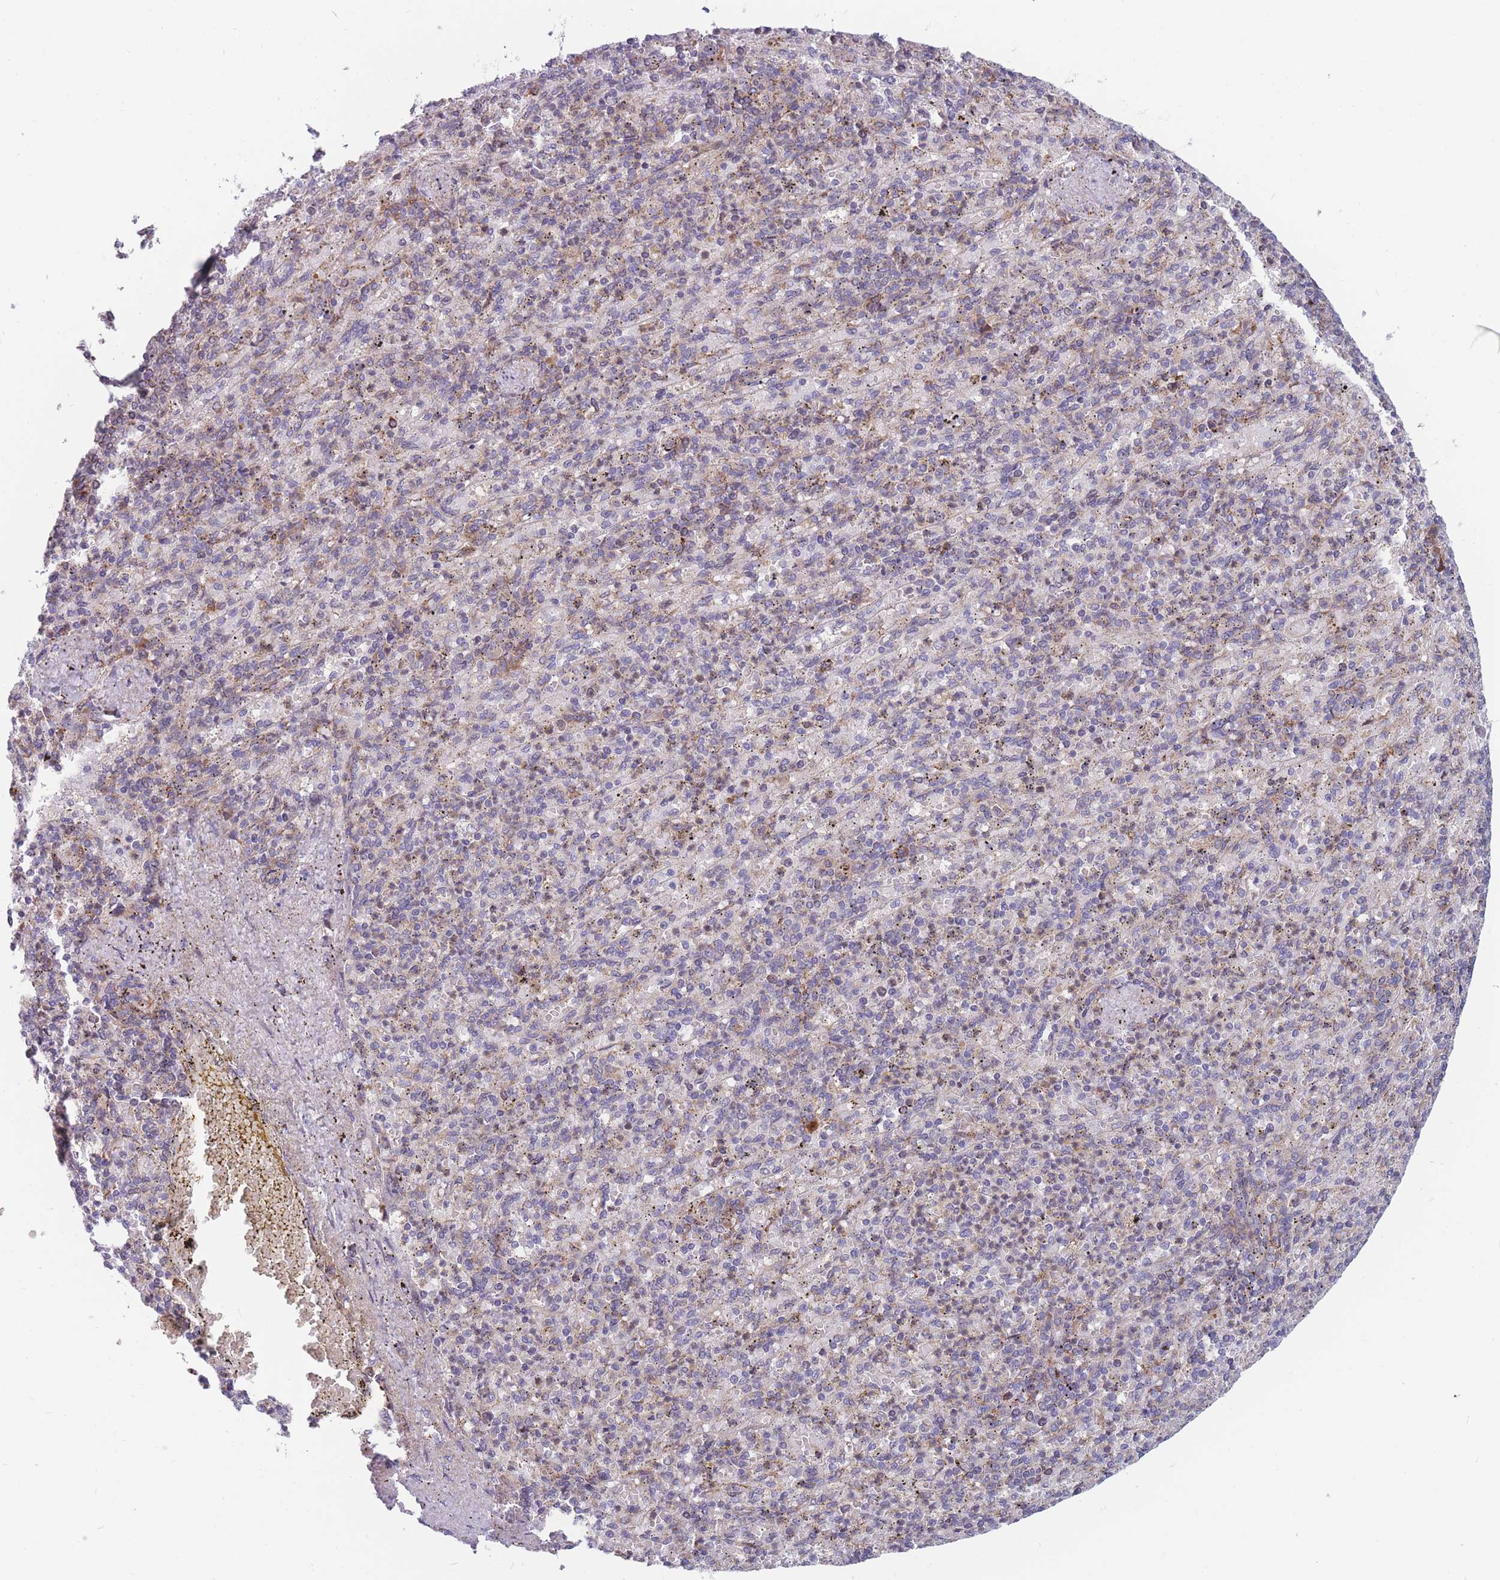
{"staining": {"intensity": "negative", "quantity": "none", "location": "none"}, "tissue": "spleen", "cell_type": "Cells in red pulp", "image_type": "normal", "snomed": [{"axis": "morphology", "description": "Normal tissue, NOS"}, {"axis": "topography", "description": "Spleen"}], "caption": "This photomicrograph is of normal spleen stained with immunohistochemistry (IHC) to label a protein in brown with the nuclei are counter-stained blue. There is no staining in cells in red pulp. Brightfield microscopy of IHC stained with DAB (3,3'-diaminobenzidine) (brown) and hematoxylin (blue), captured at high magnification.", "gene": "TMEM131L", "patient": {"sex": "female", "age": 74}}